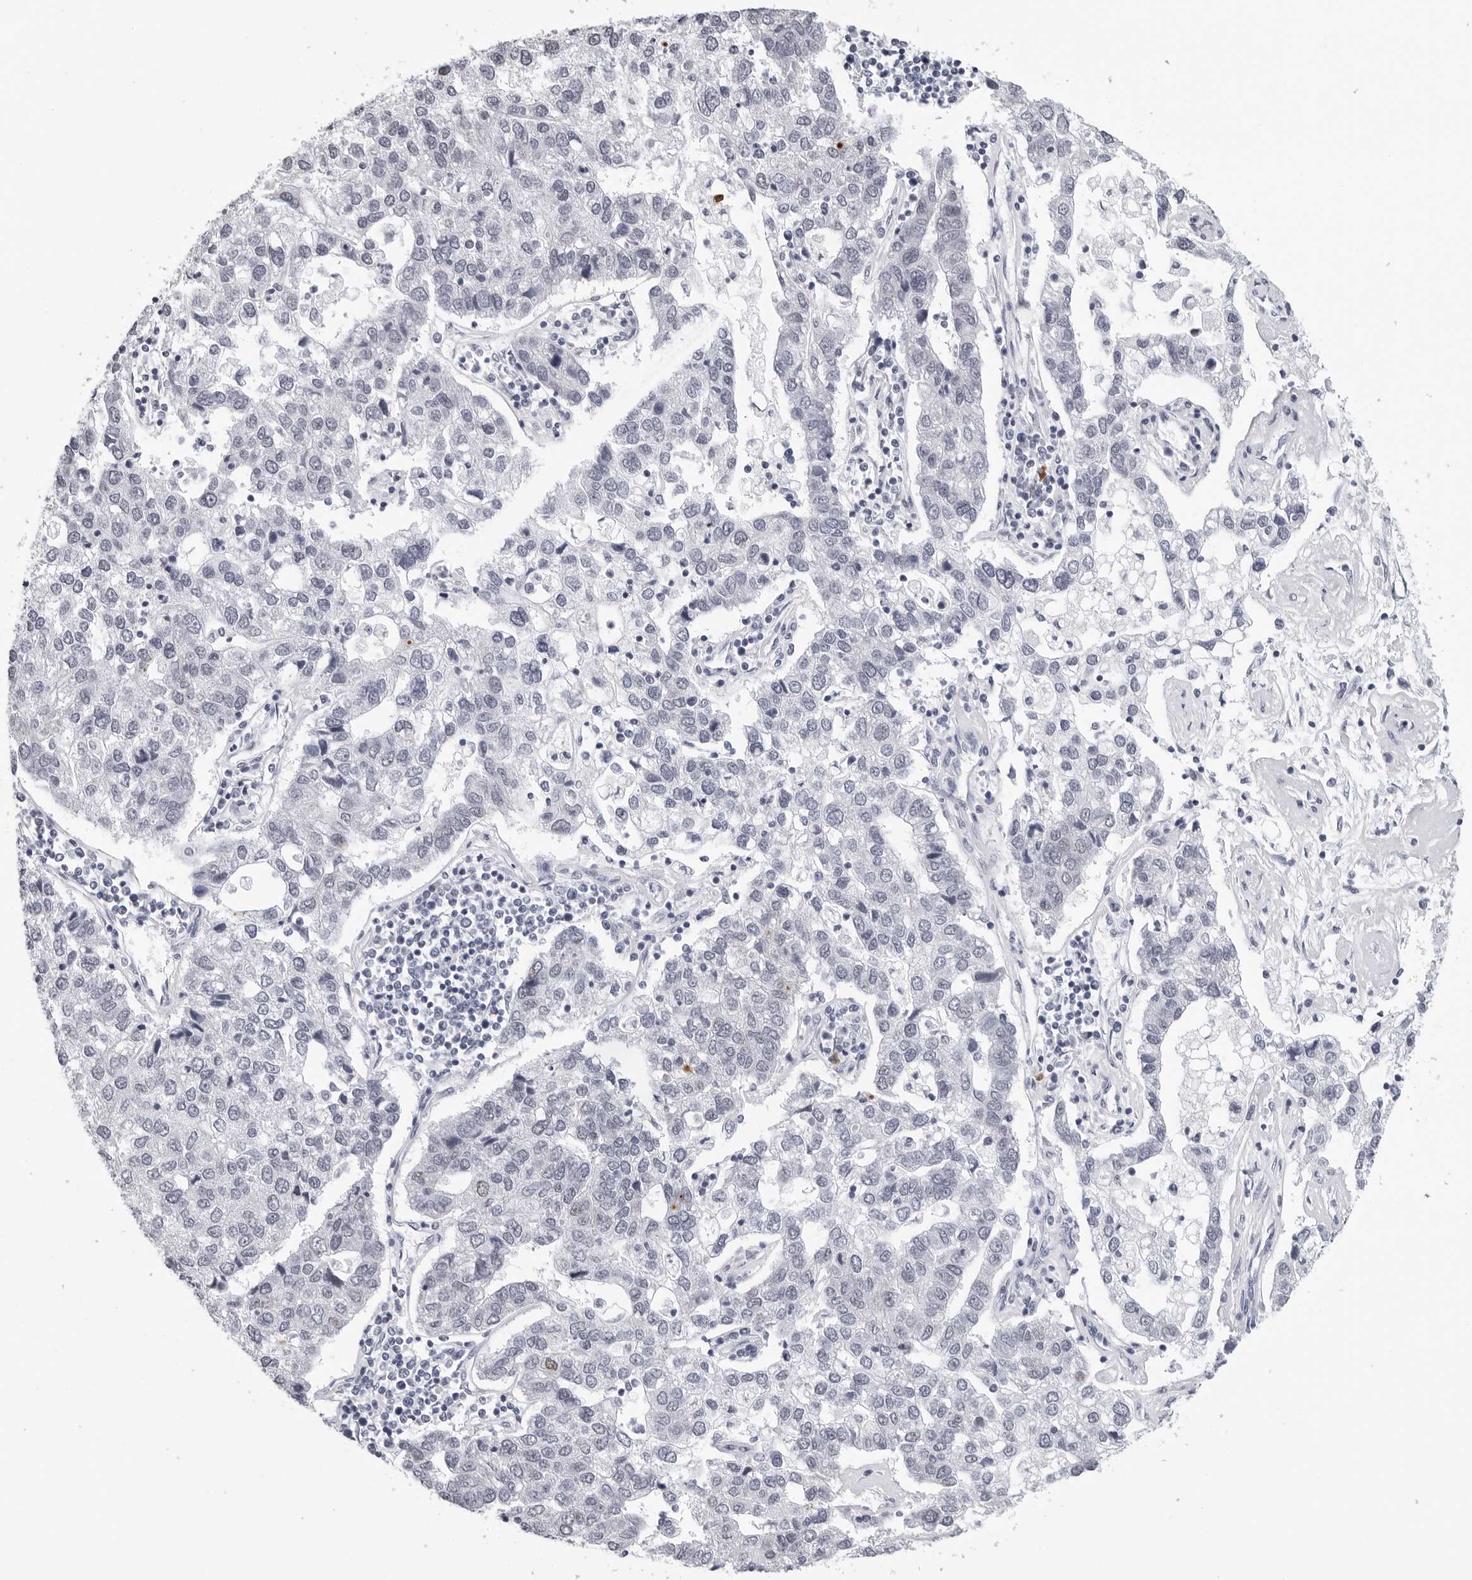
{"staining": {"intensity": "negative", "quantity": "none", "location": "none"}, "tissue": "pancreatic cancer", "cell_type": "Tumor cells", "image_type": "cancer", "snomed": [{"axis": "morphology", "description": "Adenocarcinoma, NOS"}, {"axis": "topography", "description": "Pancreas"}], "caption": "Tumor cells are negative for protein expression in human pancreatic adenocarcinoma. The staining is performed using DAB brown chromogen with nuclei counter-stained in using hematoxylin.", "gene": "GNL2", "patient": {"sex": "female", "age": 61}}